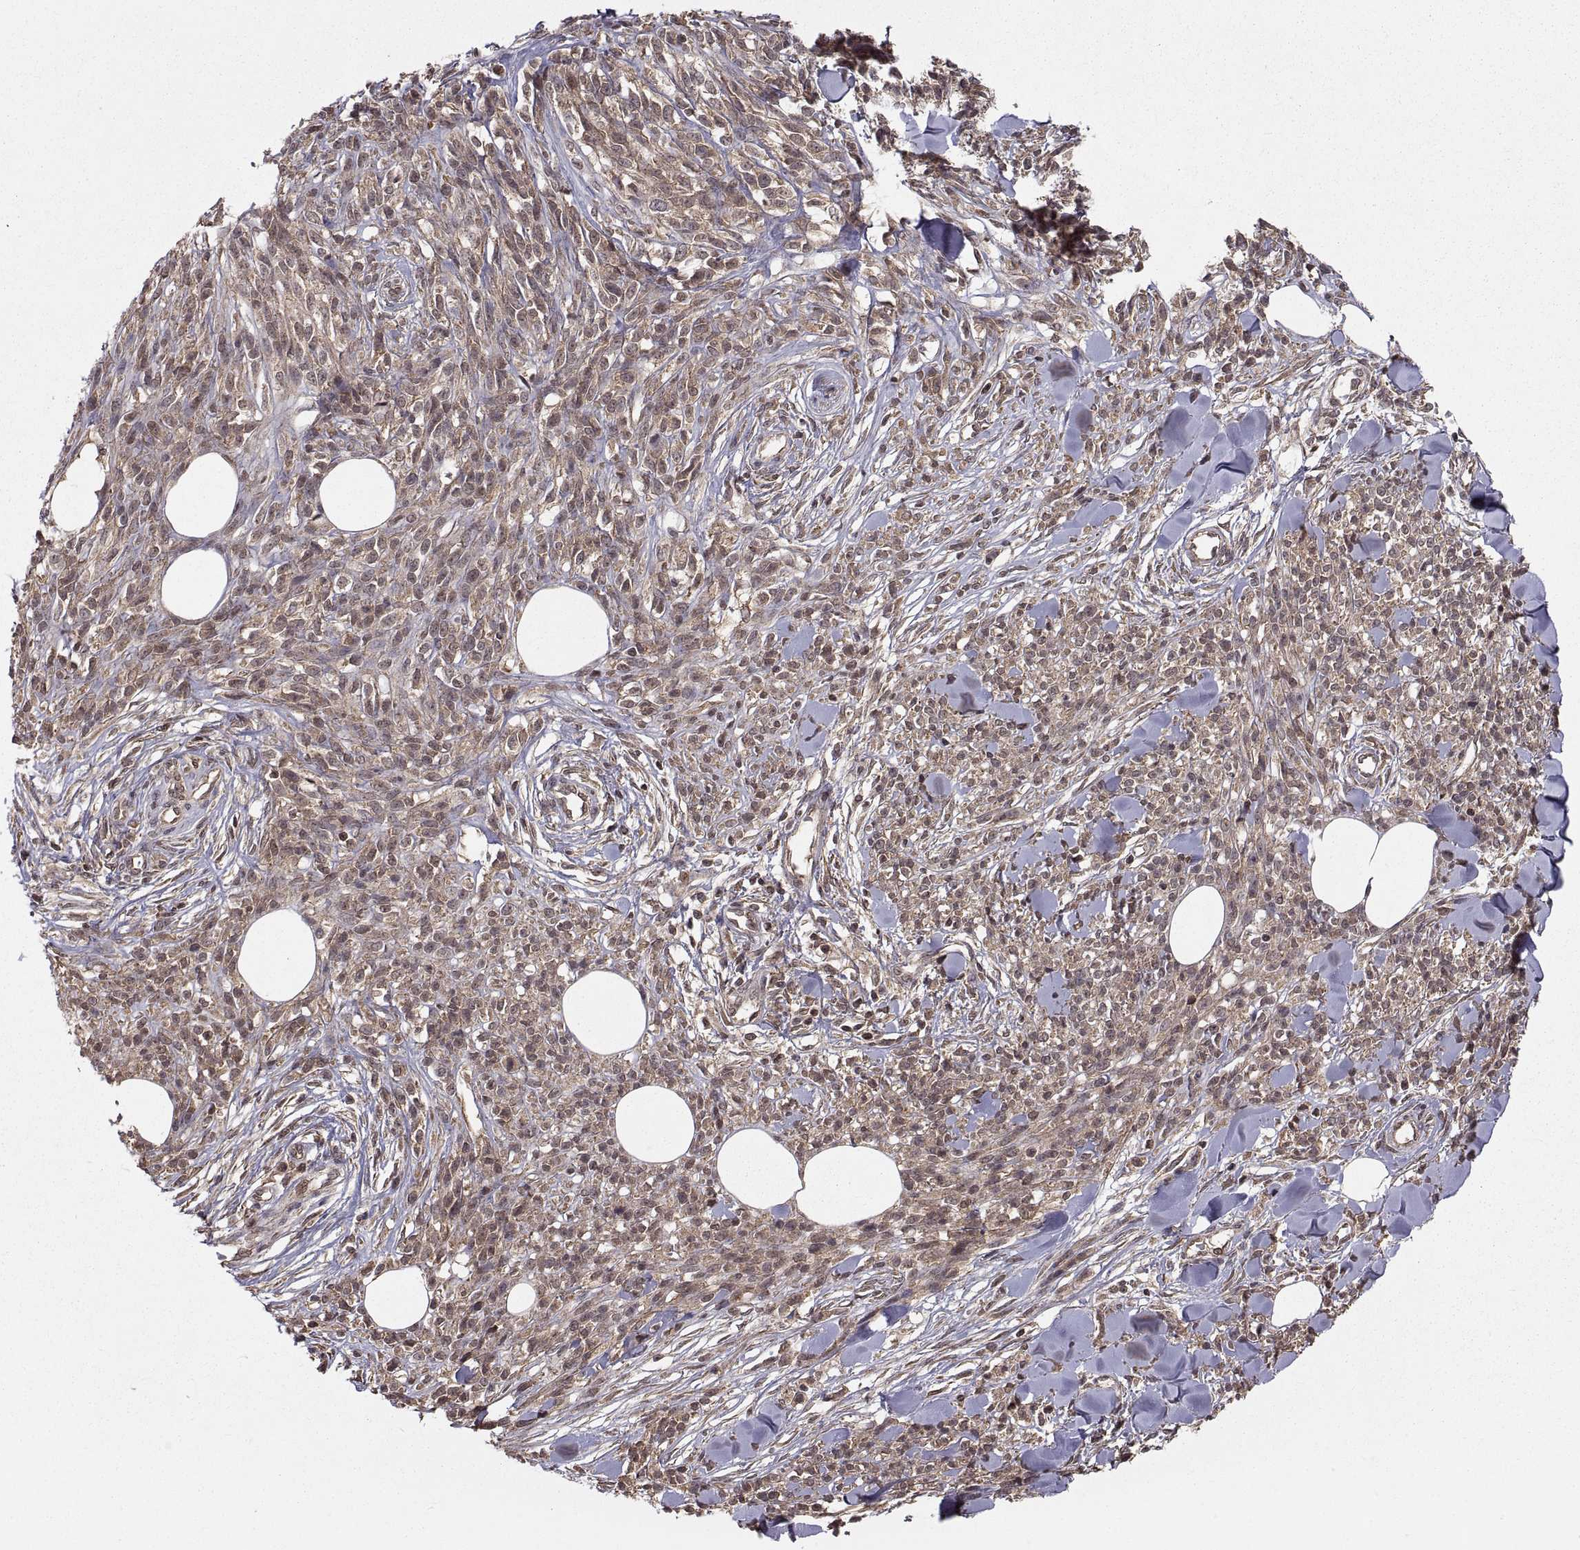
{"staining": {"intensity": "moderate", "quantity": "25%-75%", "location": "cytoplasmic/membranous"}, "tissue": "melanoma", "cell_type": "Tumor cells", "image_type": "cancer", "snomed": [{"axis": "morphology", "description": "Malignant melanoma, NOS"}, {"axis": "topography", "description": "Skin"}, {"axis": "topography", "description": "Skin of trunk"}], "caption": "Immunohistochemical staining of human malignant melanoma exhibits medium levels of moderate cytoplasmic/membranous positivity in about 25%-75% of tumor cells.", "gene": "ABL2", "patient": {"sex": "male", "age": 74}}